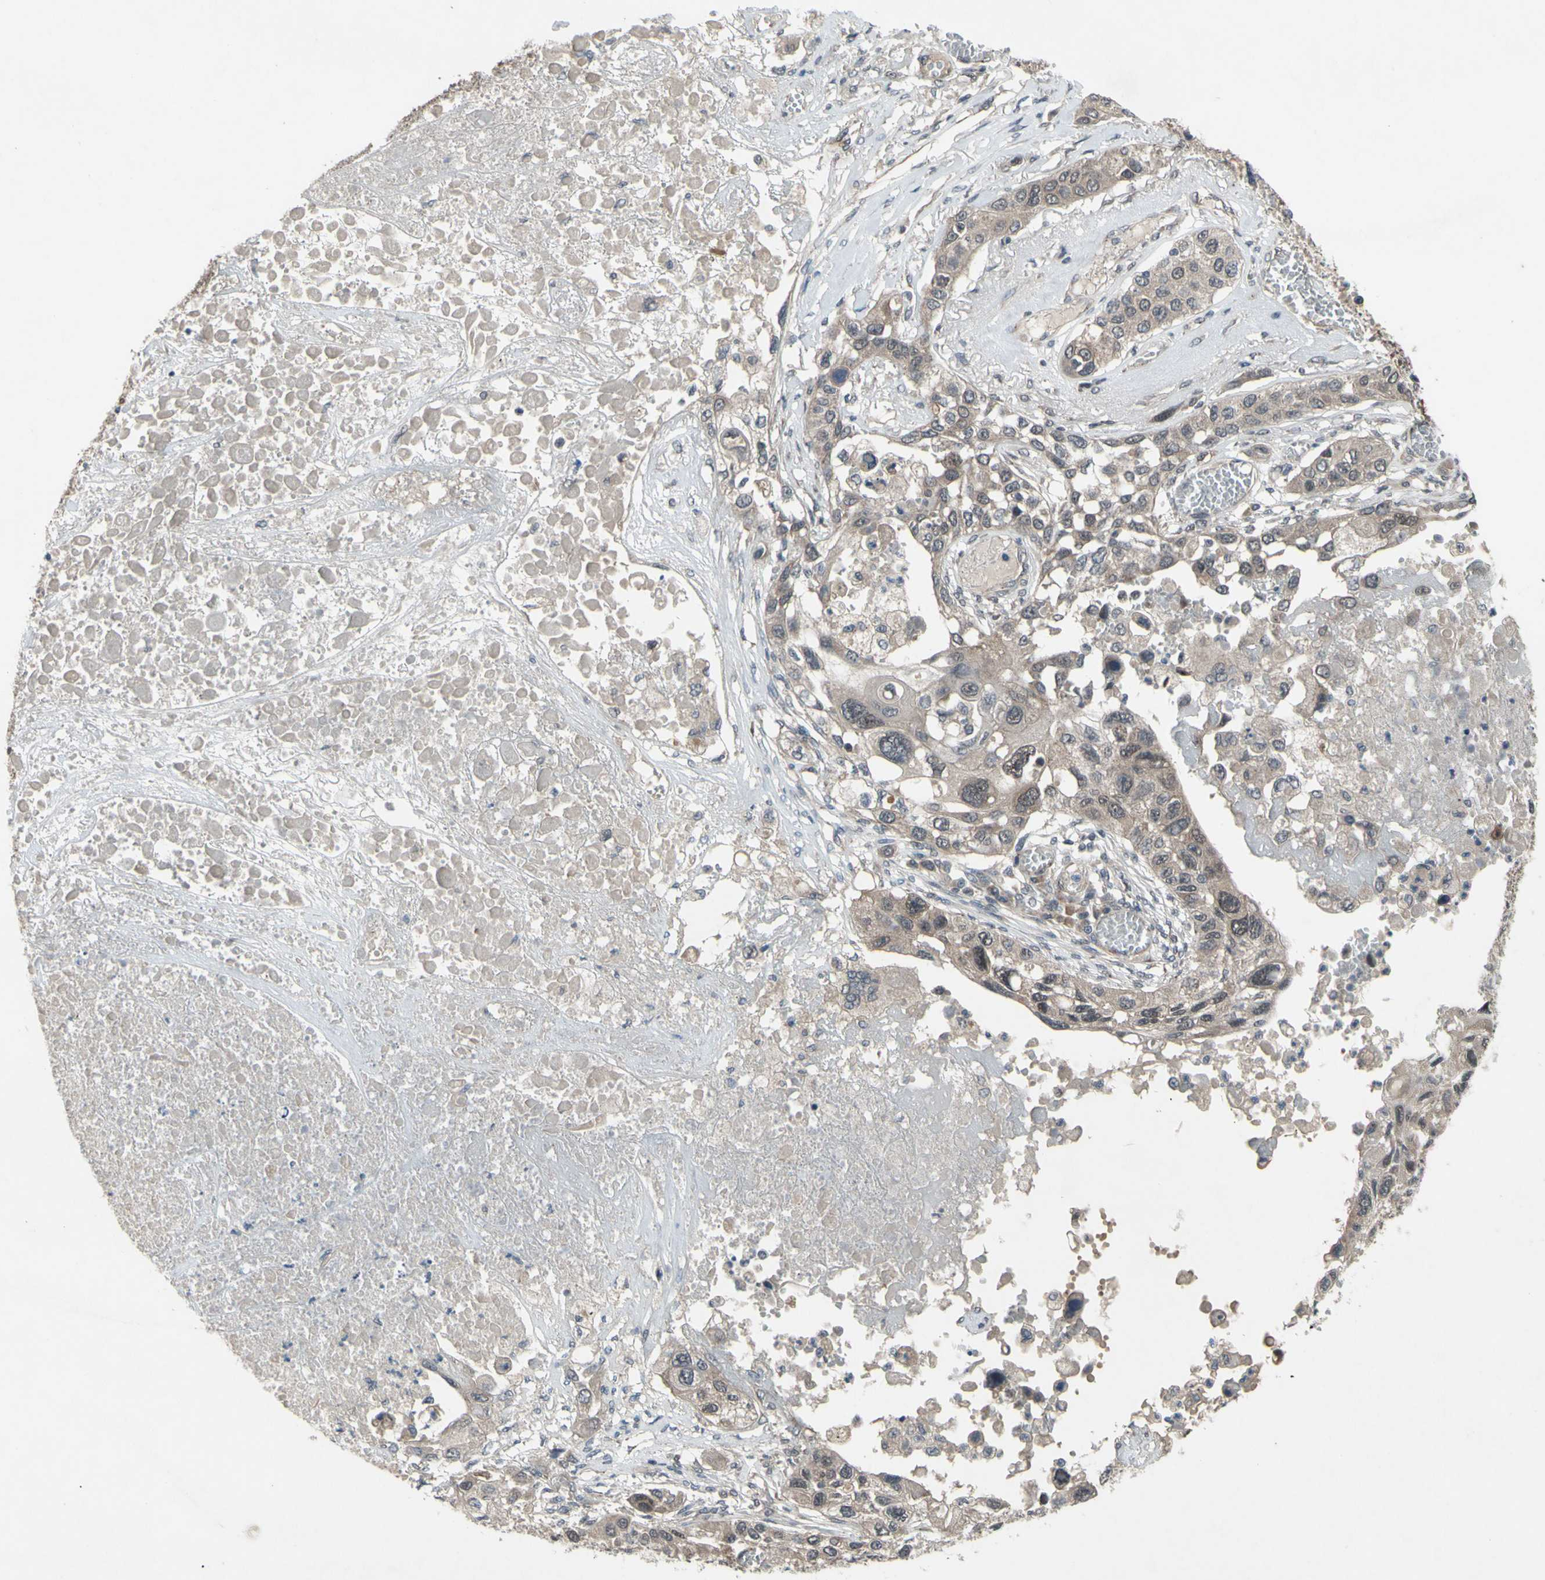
{"staining": {"intensity": "weak", "quantity": ">75%", "location": "cytoplasmic/membranous"}, "tissue": "lung cancer", "cell_type": "Tumor cells", "image_type": "cancer", "snomed": [{"axis": "morphology", "description": "Squamous cell carcinoma, NOS"}, {"axis": "topography", "description": "Lung"}], "caption": "Lung cancer tissue reveals weak cytoplasmic/membranous positivity in approximately >75% of tumor cells (brown staining indicates protein expression, while blue staining denotes nuclei).", "gene": "TRDMT1", "patient": {"sex": "male", "age": 71}}